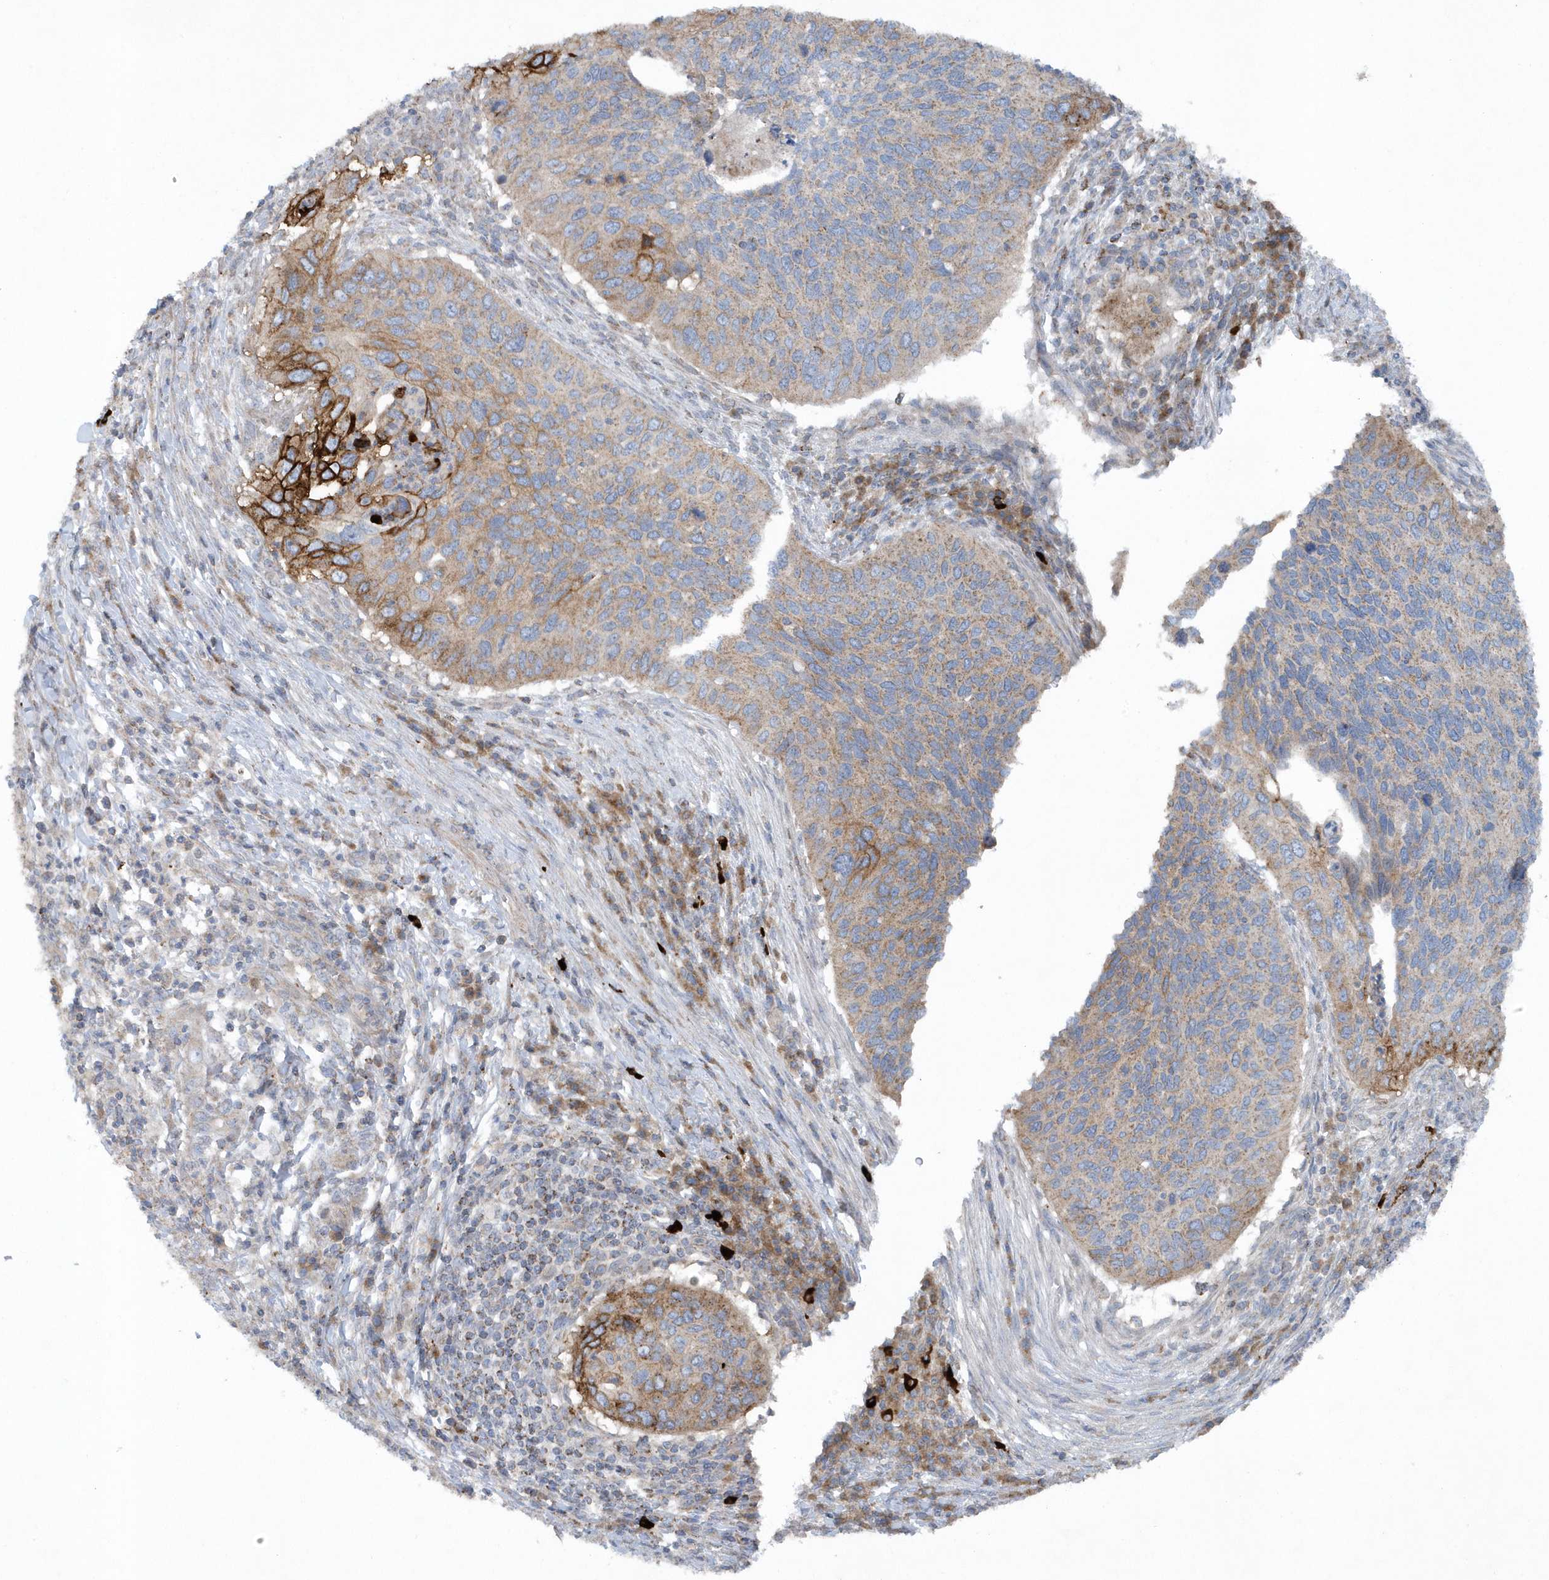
{"staining": {"intensity": "strong", "quantity": "<25%", "location": "cytoplasmic/membranous"}, "tissue": "cervical cancer", "cell_type": "Tumor cells", "image_type": "cancer", "snomed": [{"axis": "morphology", "description": "Squamous cell carcinoma, NOS"}, {"axis": "topography", "description": "Cervix"}], "caption": "Approximately <25% of tumor cells in cervical cancer (squamous cell carcinoma) exhibit strong cytoplasmic/membranous protein expression as visualized by brown immunohistochemical staining.", "gene": "SLC38A2", "patient": {"sex": "female", "age": 38}}